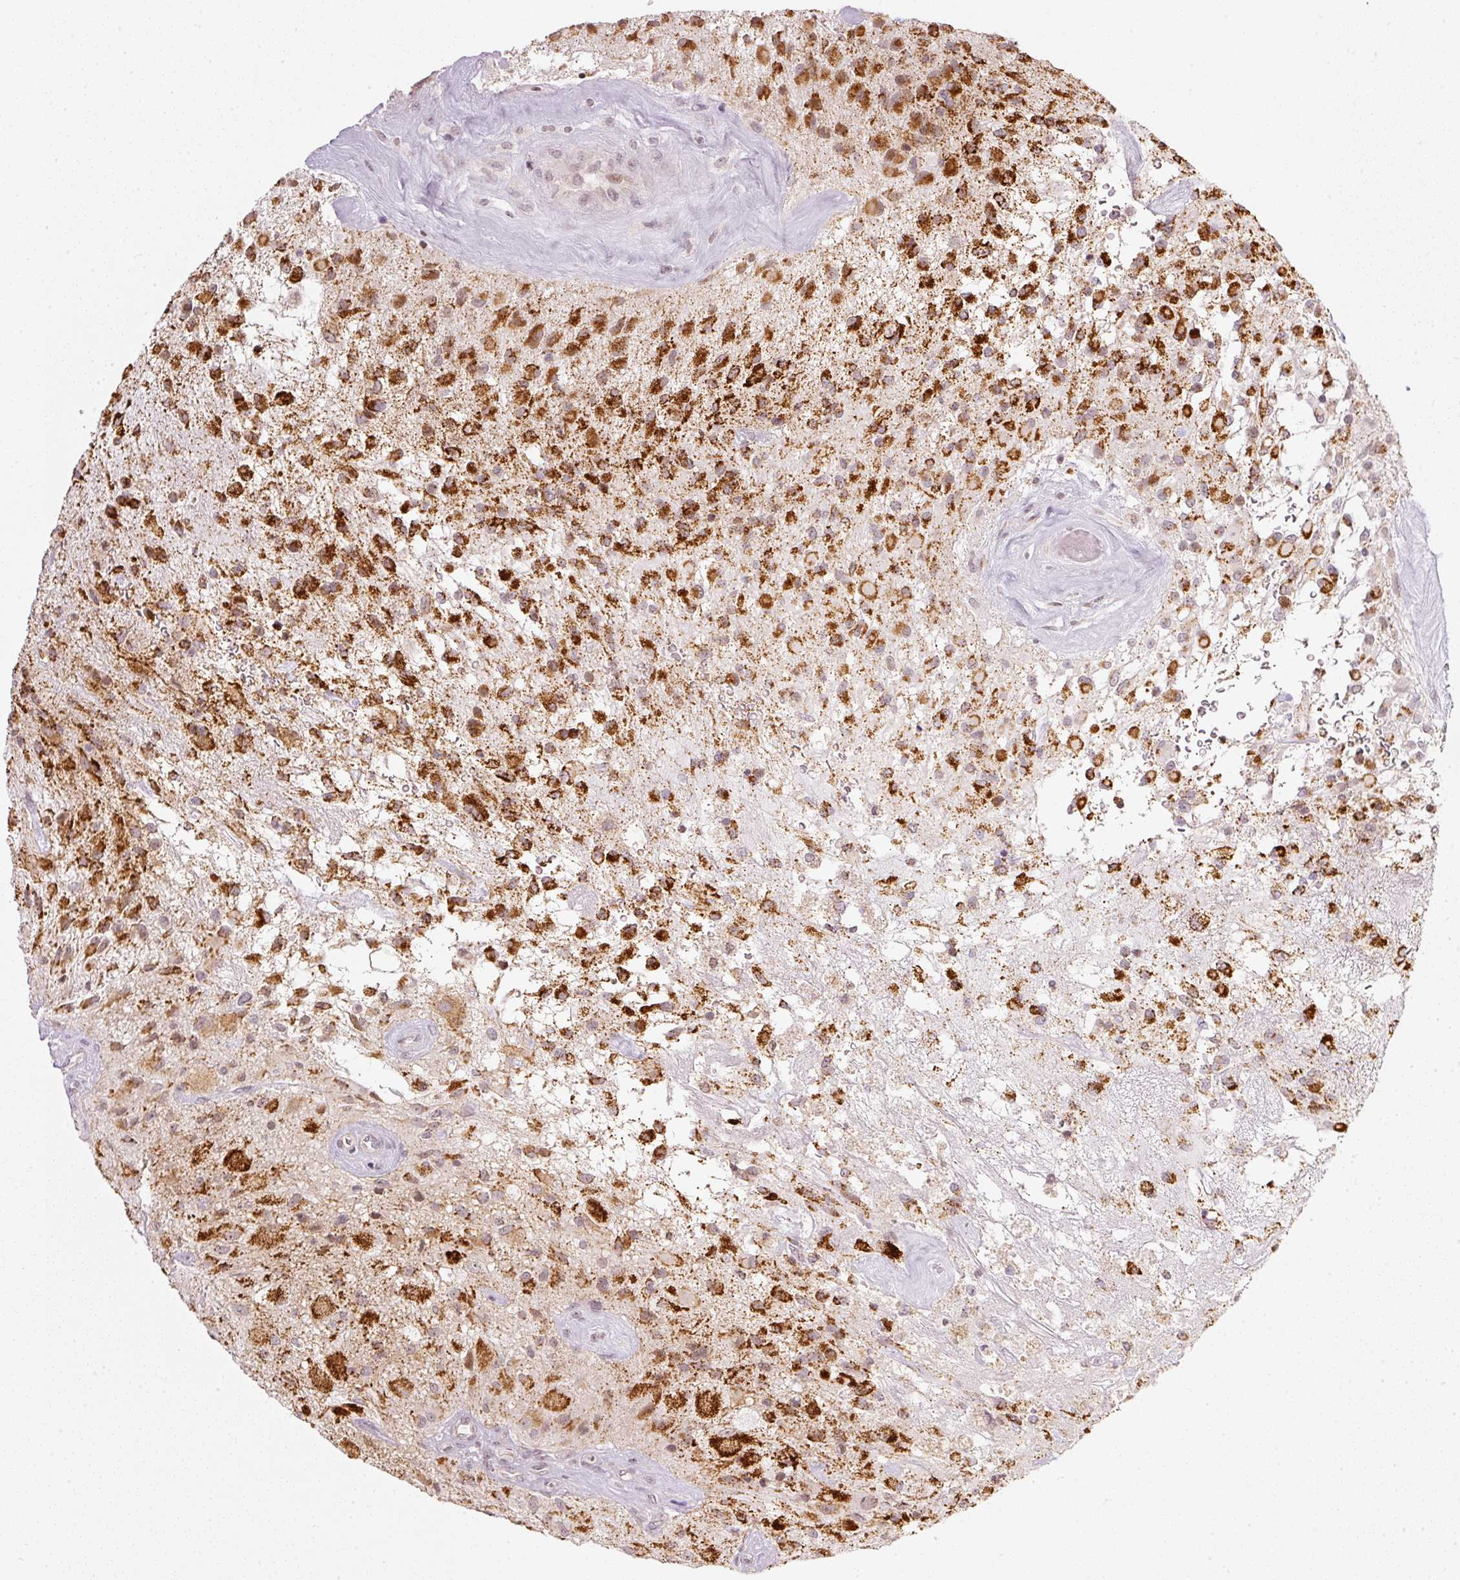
{"staining": {"intensity": "strong", "quantity": ">75%", "location": "cytoplasmic/membranous"}, "tissue": "glioma", "cell_type": "Tumor cells", "image_type": "cancer", "snomed": [{"axis": "morphology", "description": "Glioma, malignant, High grade"}, {"axis": "topography", "description": "Brain"}], "caption": "IHC micrograph of human malignant high-grade glioma stained for a protein (brown), which shows high levels of strong cytoplasmic/membranous expression in about >75% of tumor cells.", "gene": "NRDE2", "patient": {"sex": "female", "age": 67}}